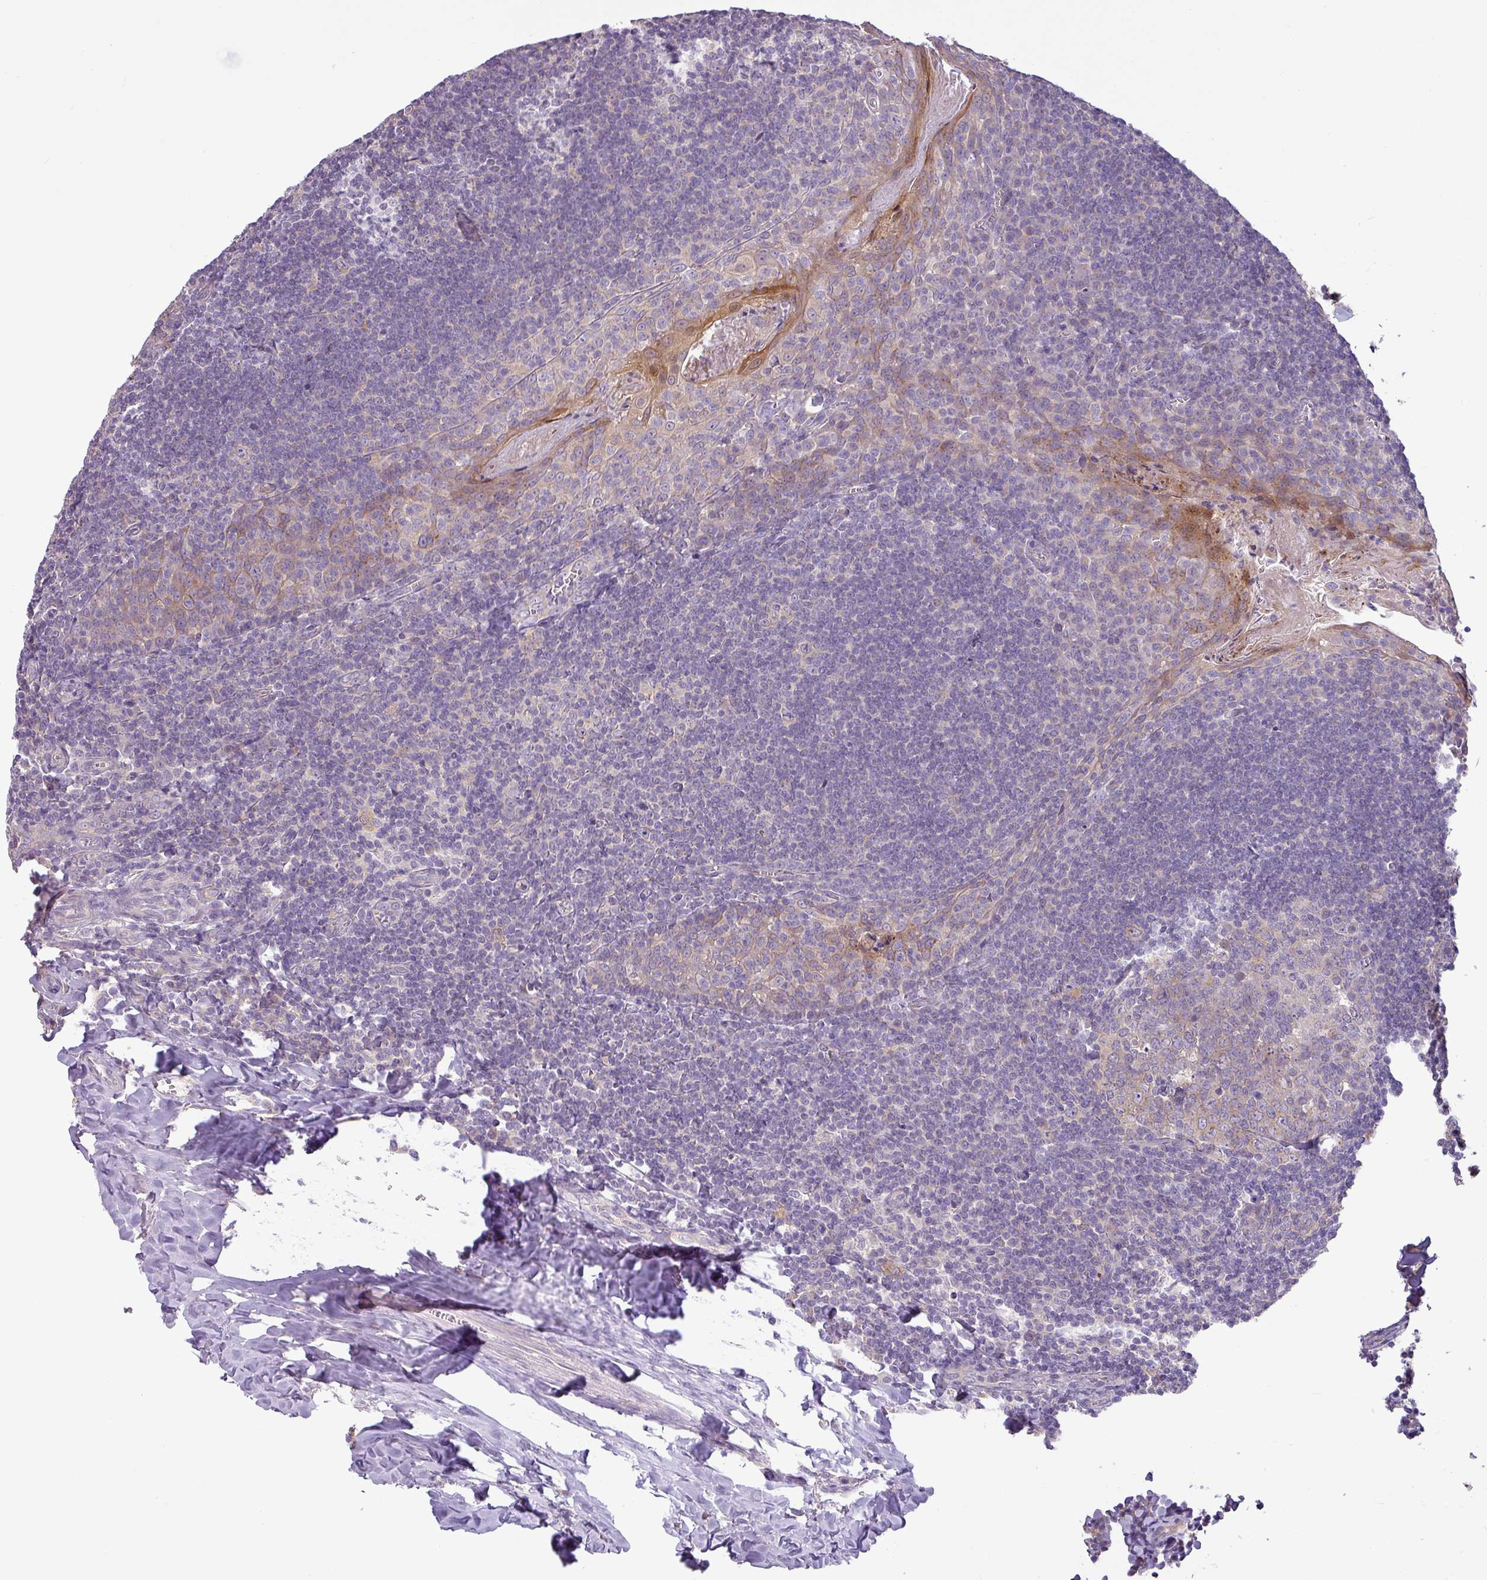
{"staining": {"intensity": "negative", "quantity": "none", "location": "none"}, "tissue": "tonsil", "cell_type": "Germinal center cells", "image_type": "normal", "snomed": [{"axis": "morphology", "description": "Normal tissue, NOS"}, {"axis": "topography", "description": "Tonsil"}], "caption": "The histopathology image reveals no significant staining in germinal center cells of tonsil. (Stains: DAB immunohistochemistry (IHC) with hematoxylin counter stain, Microscopy: brightfield microscopy at high magnification).", "gene": "GALNT12", "patient": {"sex": "male", "age": 27}}